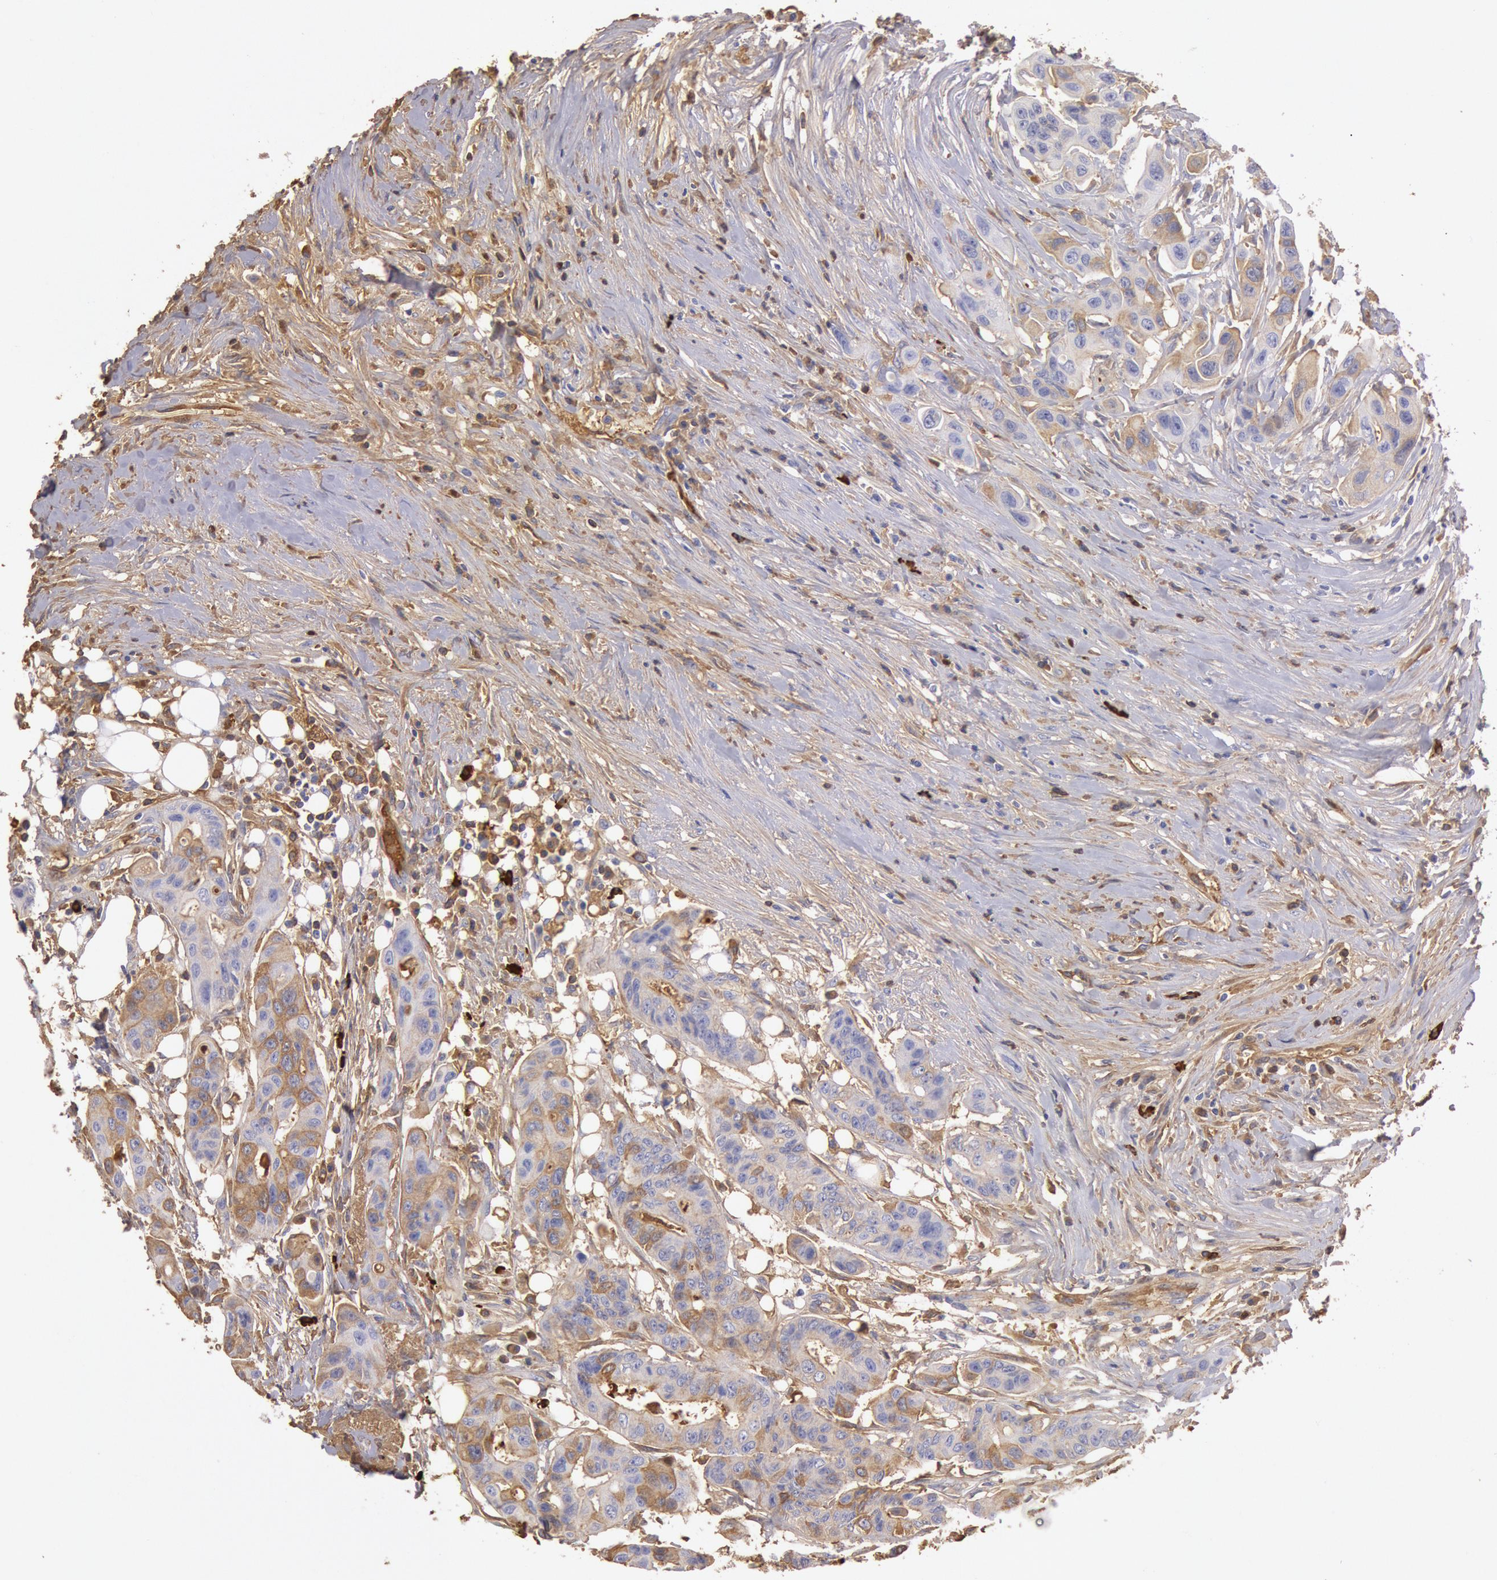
{"staining": {"intensity": "weak", "quantity": "25%-75%", "location": "cytoplasmic/membranous"}, "tissue": "colorectal cancer", "cell_type": "Tumor cells", "image_type": "cancer", "snomed": [{"axis": "morphology", "description": "Adenocarcinoma, NOS"}, {"axis": "topography", "description": "Colon"}], "caption": "Immunohistochemical staining of human colorectal cancer (adenocarcinoma) exhibits low levels of weak cytoplasmic/membranous positivity in about 25%-75% of tumor cells. Immunohistochemistry stains the protein in brown and the nuclei are stained blue.", "gene": "IGHA1", "patient": {"sex": "female", "age": 70}}